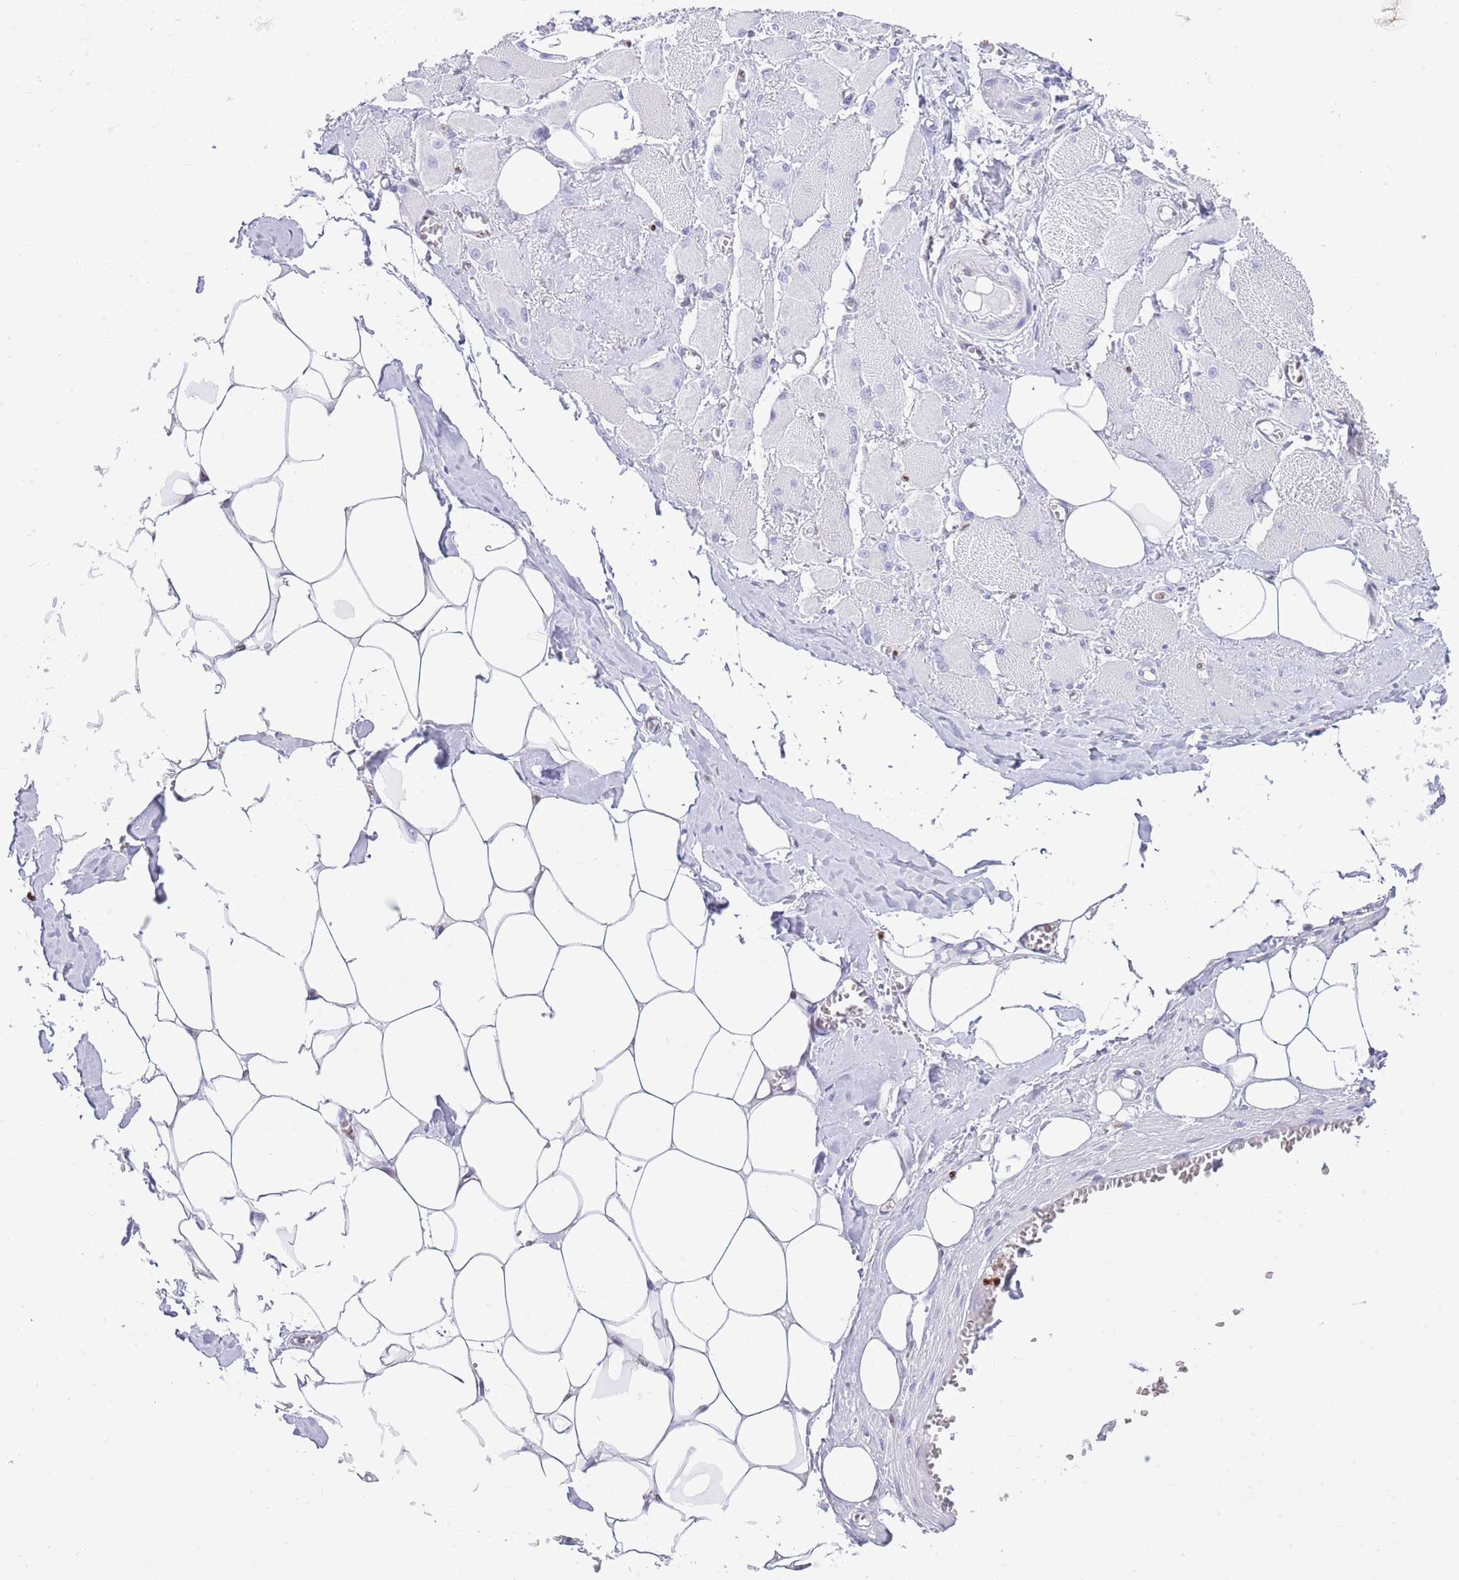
{"staining": {"intensity": "negative", "quantity": "none", "location": "none"}, "tissue": "skeletal muscle", "cell_type": "Myocytes", "image_type": "normal", "snomed": [{"axis": "morphology", "description": "Normal tissue, NOS"}, {"axis": "morphology", "description": "Basal cell carcinoma"}, {"axis": "topography", "description": "Skeletal muscle"}], "caption": "The immunohistochemistry micrograph has no significant staining in myocytes of skeletal muscle.", "gene": "LBR", "patient": {"sex": "female", "age": 64}}